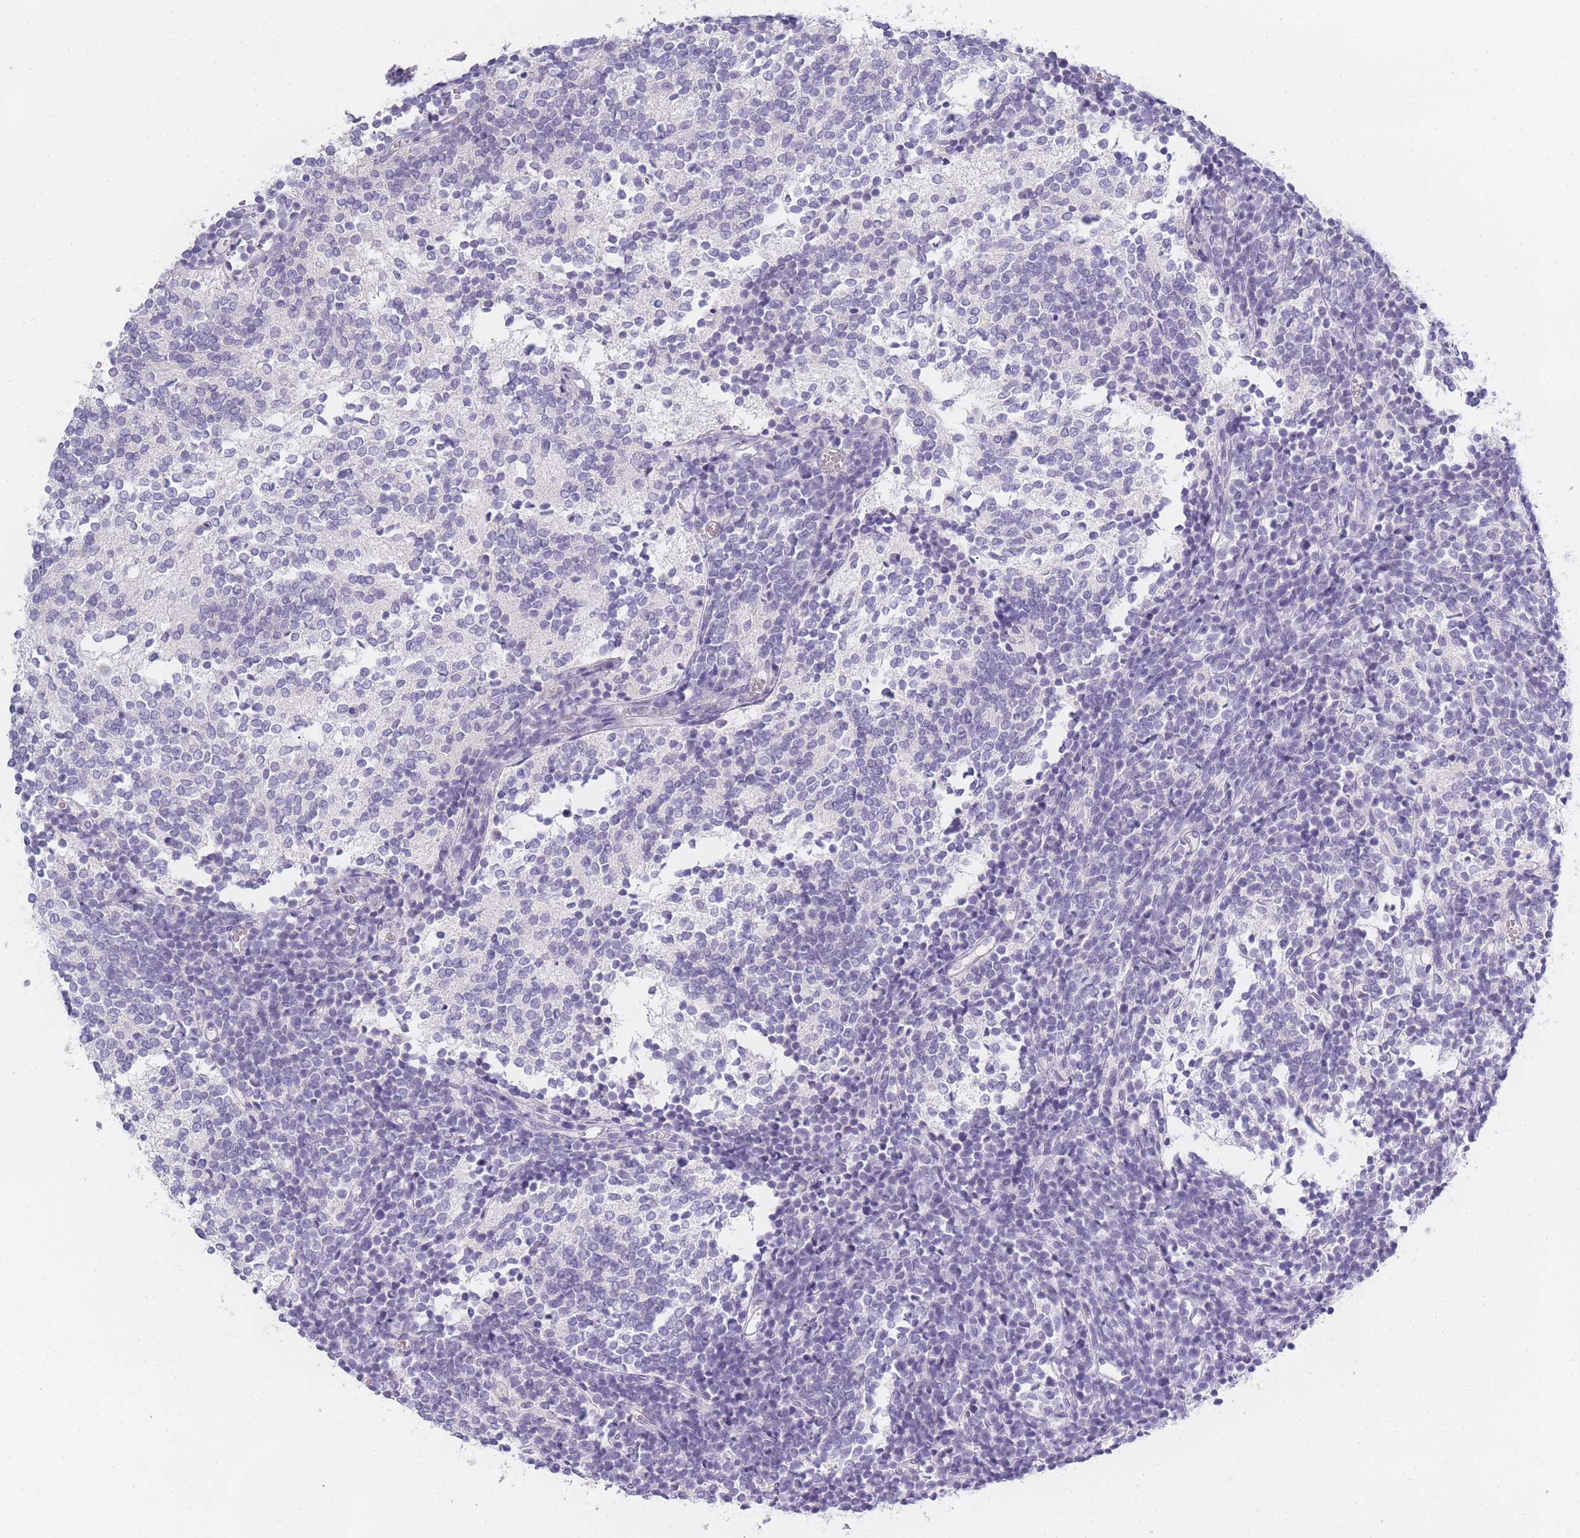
{"staining": {"intensity": "negative", "quantity": "none", "location": "none"}, "tissue": "glioma", "cell_type": "Tumor cells", "image_type": "cancer", "snomed": [{"axis": "morphology", "description": "Glioma, malignant, Low grade"}, {"axis": "topography", "description": "Brain"}], "caption": "High power microscopy micrograph of an immunohistochemistry image of malignant glioma (low-grade), revealing no significant staining in tumor cells. (IHC, brightfield microscopy, high magnification).", "gene": "INS", "patient": {"sex": "female", "age": 1}}